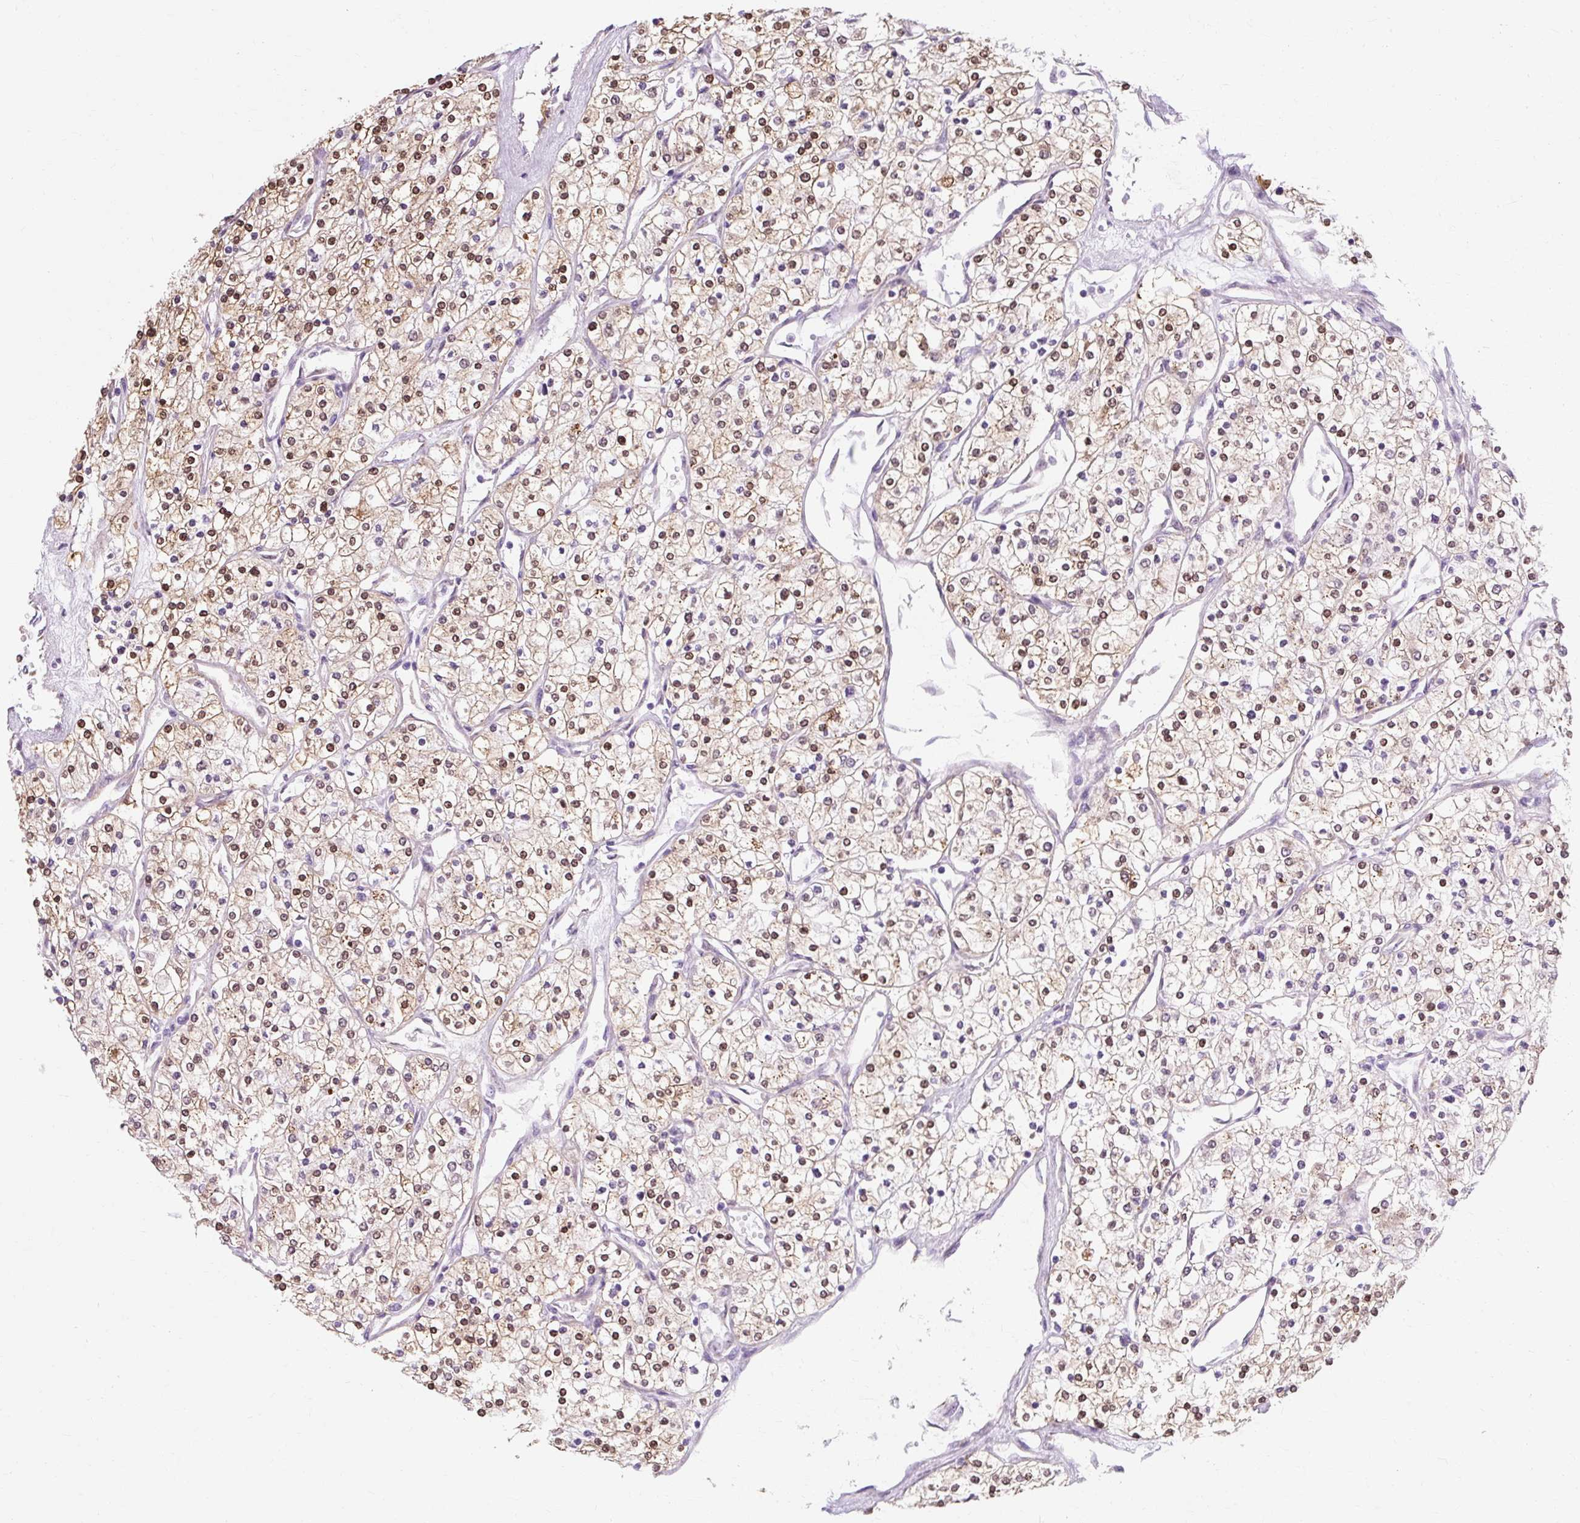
{"staining": {"intensity": "moderate", "quantity": ">75%", "location": "cytoplasmic/membranous,nuclear"}, "tissue": "renal cancer", "cell_type": "Tumor cells", "image_type": "cancer", "snomed": [{"axis": "morphology", "description": "Adenocarcinoma, NOS"}, {"axis": "topography", "description": "Kidney"}], "caption": "Immunohistochemical staining of renal adenocarcinoma exhibits medium levels of moderate cytoplasmic/membranous and nuclear protein expression in about >75% of tumor cells.", "gene": "RYBP", "patient": {"sex": "male", "age": 80}}